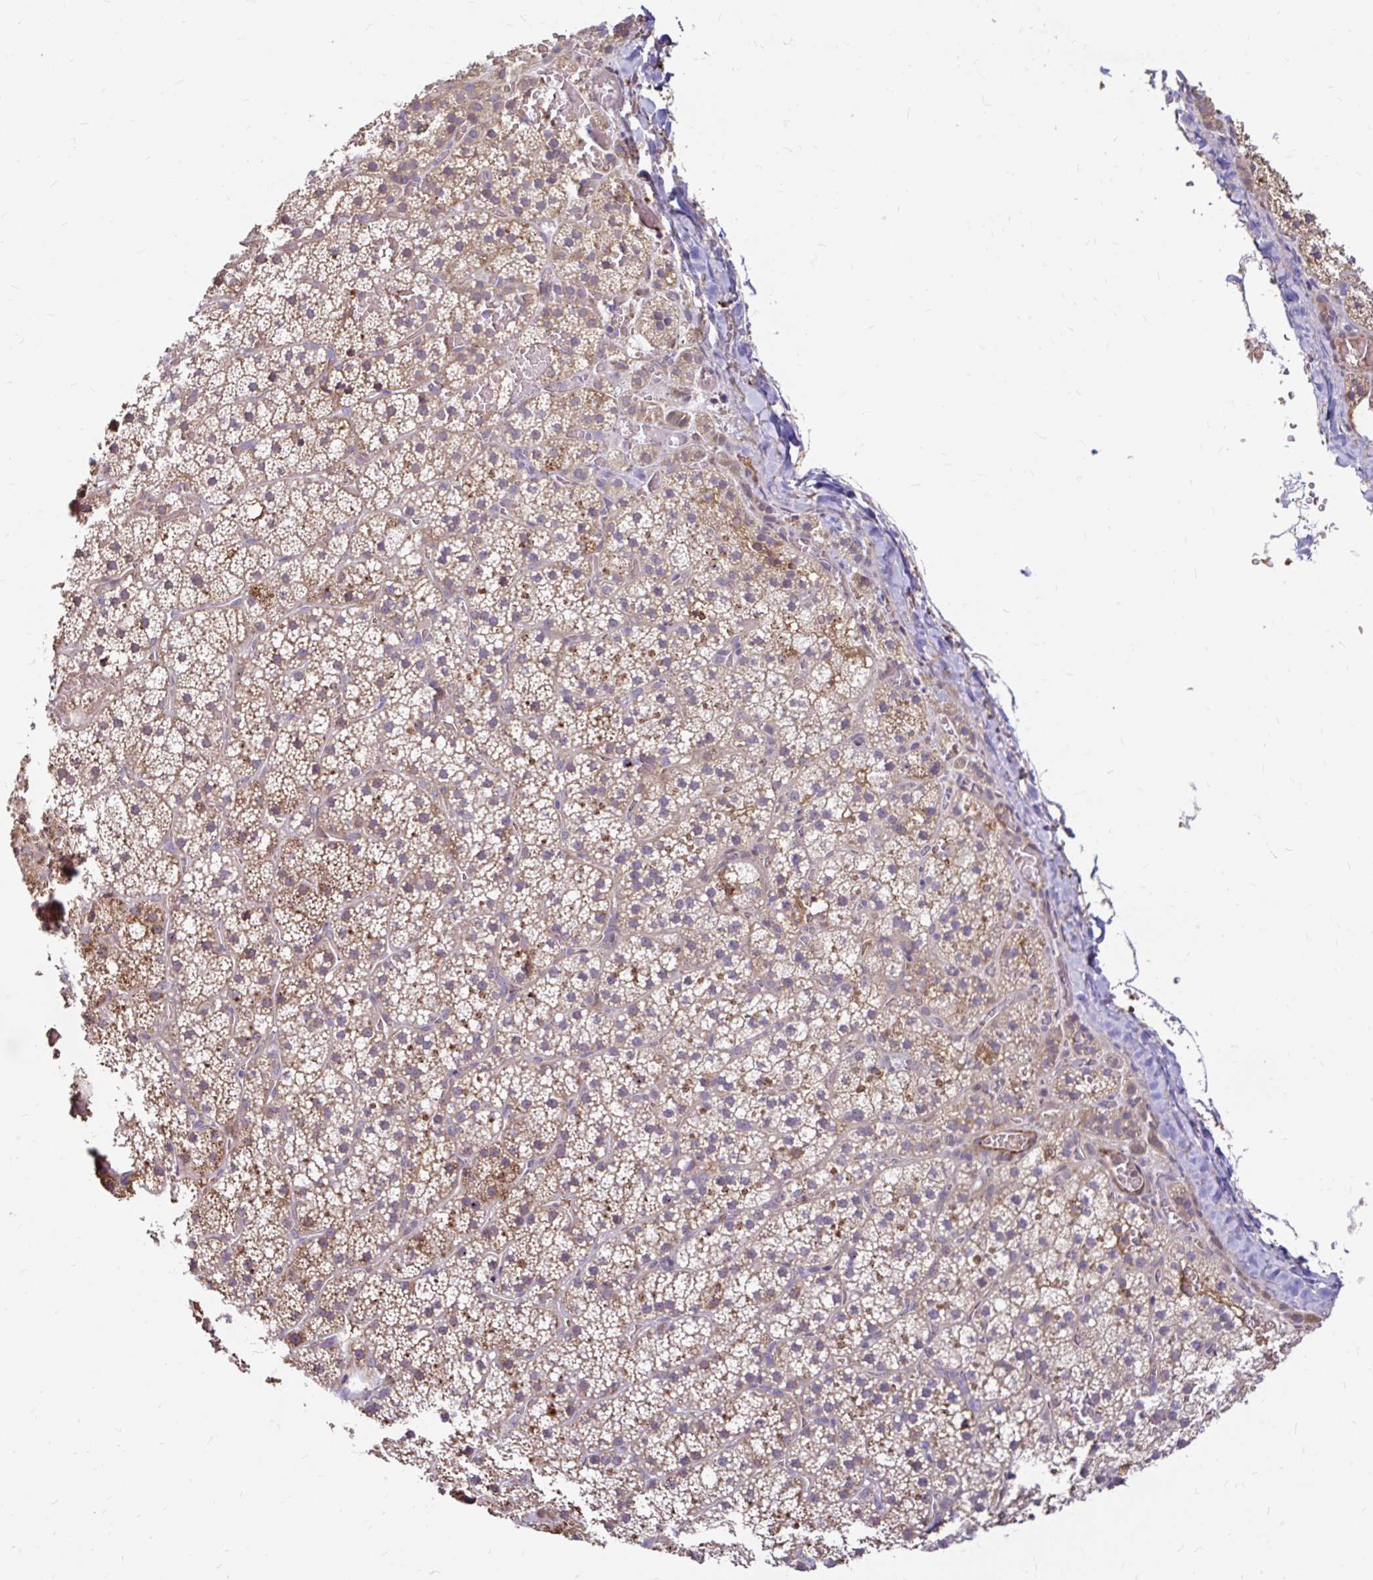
{"staining": {"intensity": "moderate", "quantity": ">75%", "location": "cytoplasmic/membranous"}, "tissue": "adrenal gland", "cell_type": "Glandular cells", "image_type": "normal", "snomed": [{"axis": "morphology", "description": "Normal tissue, NOS"}, {"axis": "topography", "description": "Adrenal gland"}], "caption": "This is a histology image of IHC staining of unremarkable adrenal gland, which shows moderate expression in the cytoplasmic/membranous of glandular cells.", "gene": "ARHGEF37", "patient": {"sex": "male", "age": 53}}